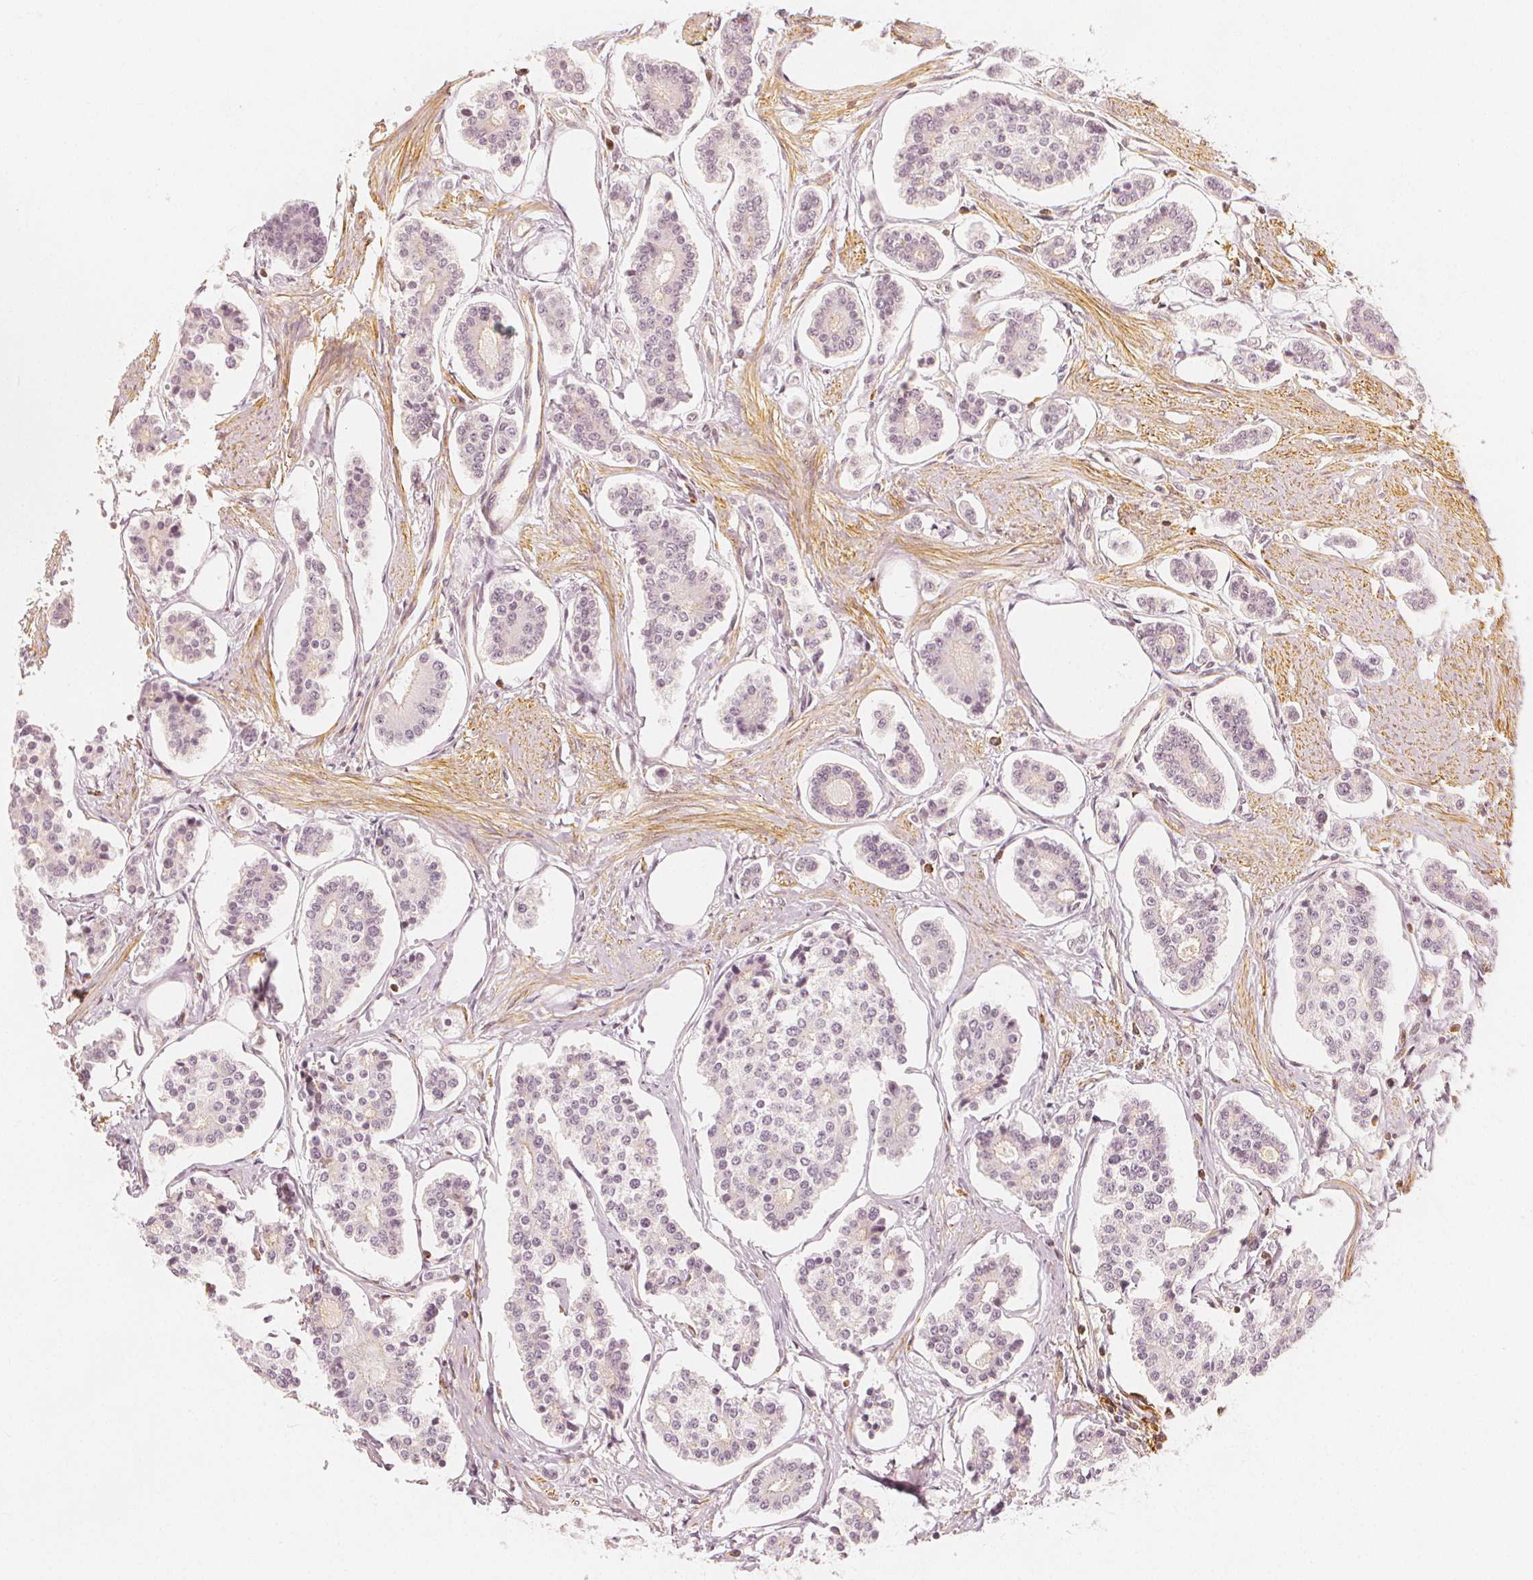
{"staining": {"intensity": "negative", "quantity": "none", "location": "none"}, "tissue": "carcinoid", "cell_type": "Tumor cells", "image_type": "cancer", "snomed": [{"axis": "morphology", "description": "Carcinoid, malignant, NOS"}, {"axis": "topography", "description": "Small intestine"}], "caption": "An image of carcinoid stained for a protein exhibits no brown staining in tumor cells.", "gene": "ARHGAP26", "patient": {"sex": "female", "age": 65}}